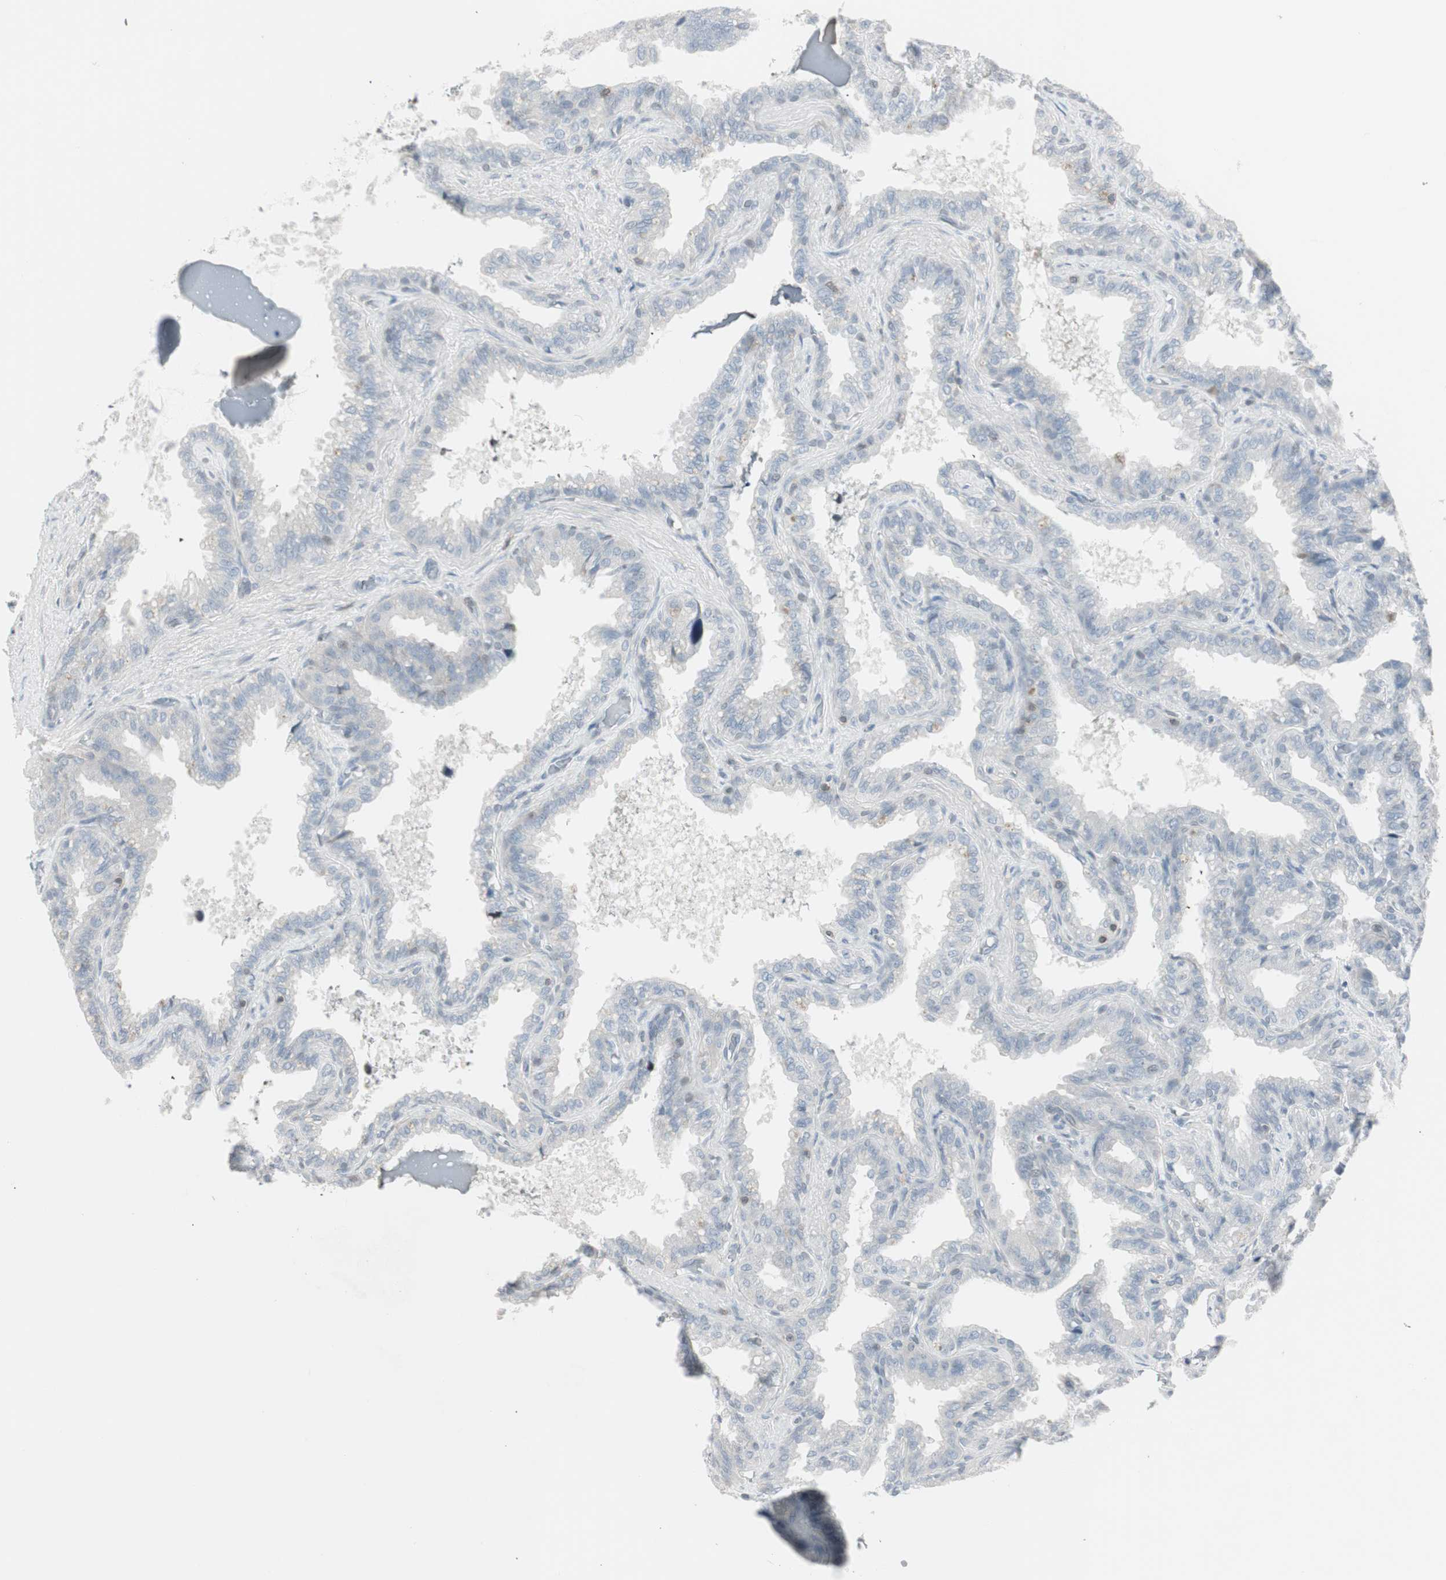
{"staining": {"intensity": "negative", "quantity": "none", "location": "none"}, "tissue": "seminal vesicle", "cell_type": "Glandular cells", "image_type": "normal", "snomed": [{"axis": "morphology", "description": "Normal tissue, NOS"}, {"axis": "topography", "description": "Seminal veicle"}], "caption": "This is an immunohistochemistry (IHC) image of normal seminal vesicle. There is no expression in glandular cells.", "gene": "MAP4K4", "patient": {"sex": "male", "age": 46}}